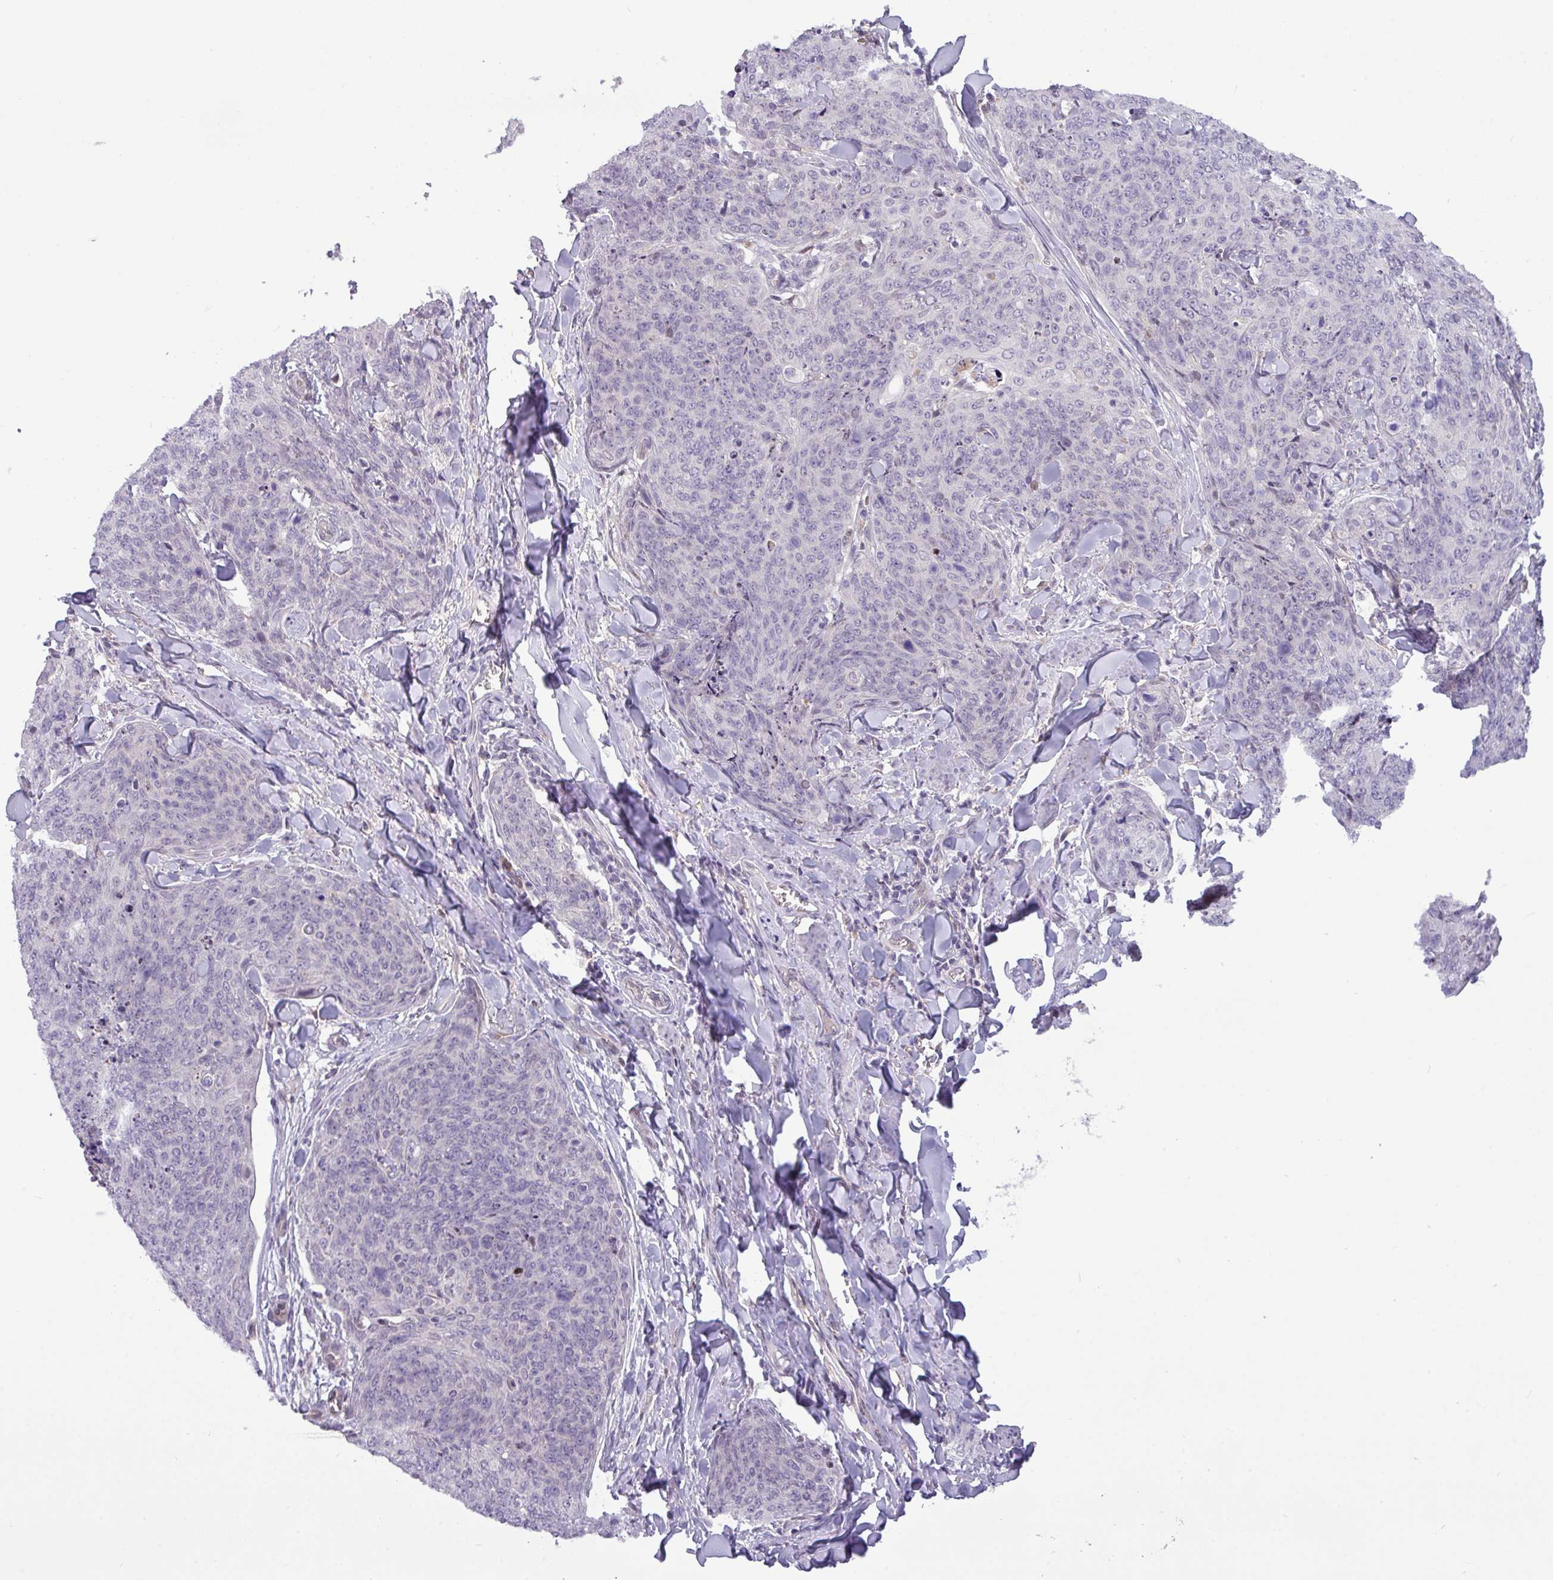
{"staining": {"intensity": "negative", "quantity": "none", "location": "none"}, "tissue": "skin cancer", "cell_type": "Tumor cells", "image_type": "cancer", "snomed": [{"axis": "morphology", "description": "Squamous cell carcinoma, NOS"}, {"axis": "topography", "description": "Skin"}, {"axis": "topography", "description": "Vulva"}], "caption": "Skin squamous cell carcinoma was stained to show a protein in brown. There is no significant expression in tumor cells.", "gene": "SLC66A2", "patient": {"sex": "female", "age": 85}}